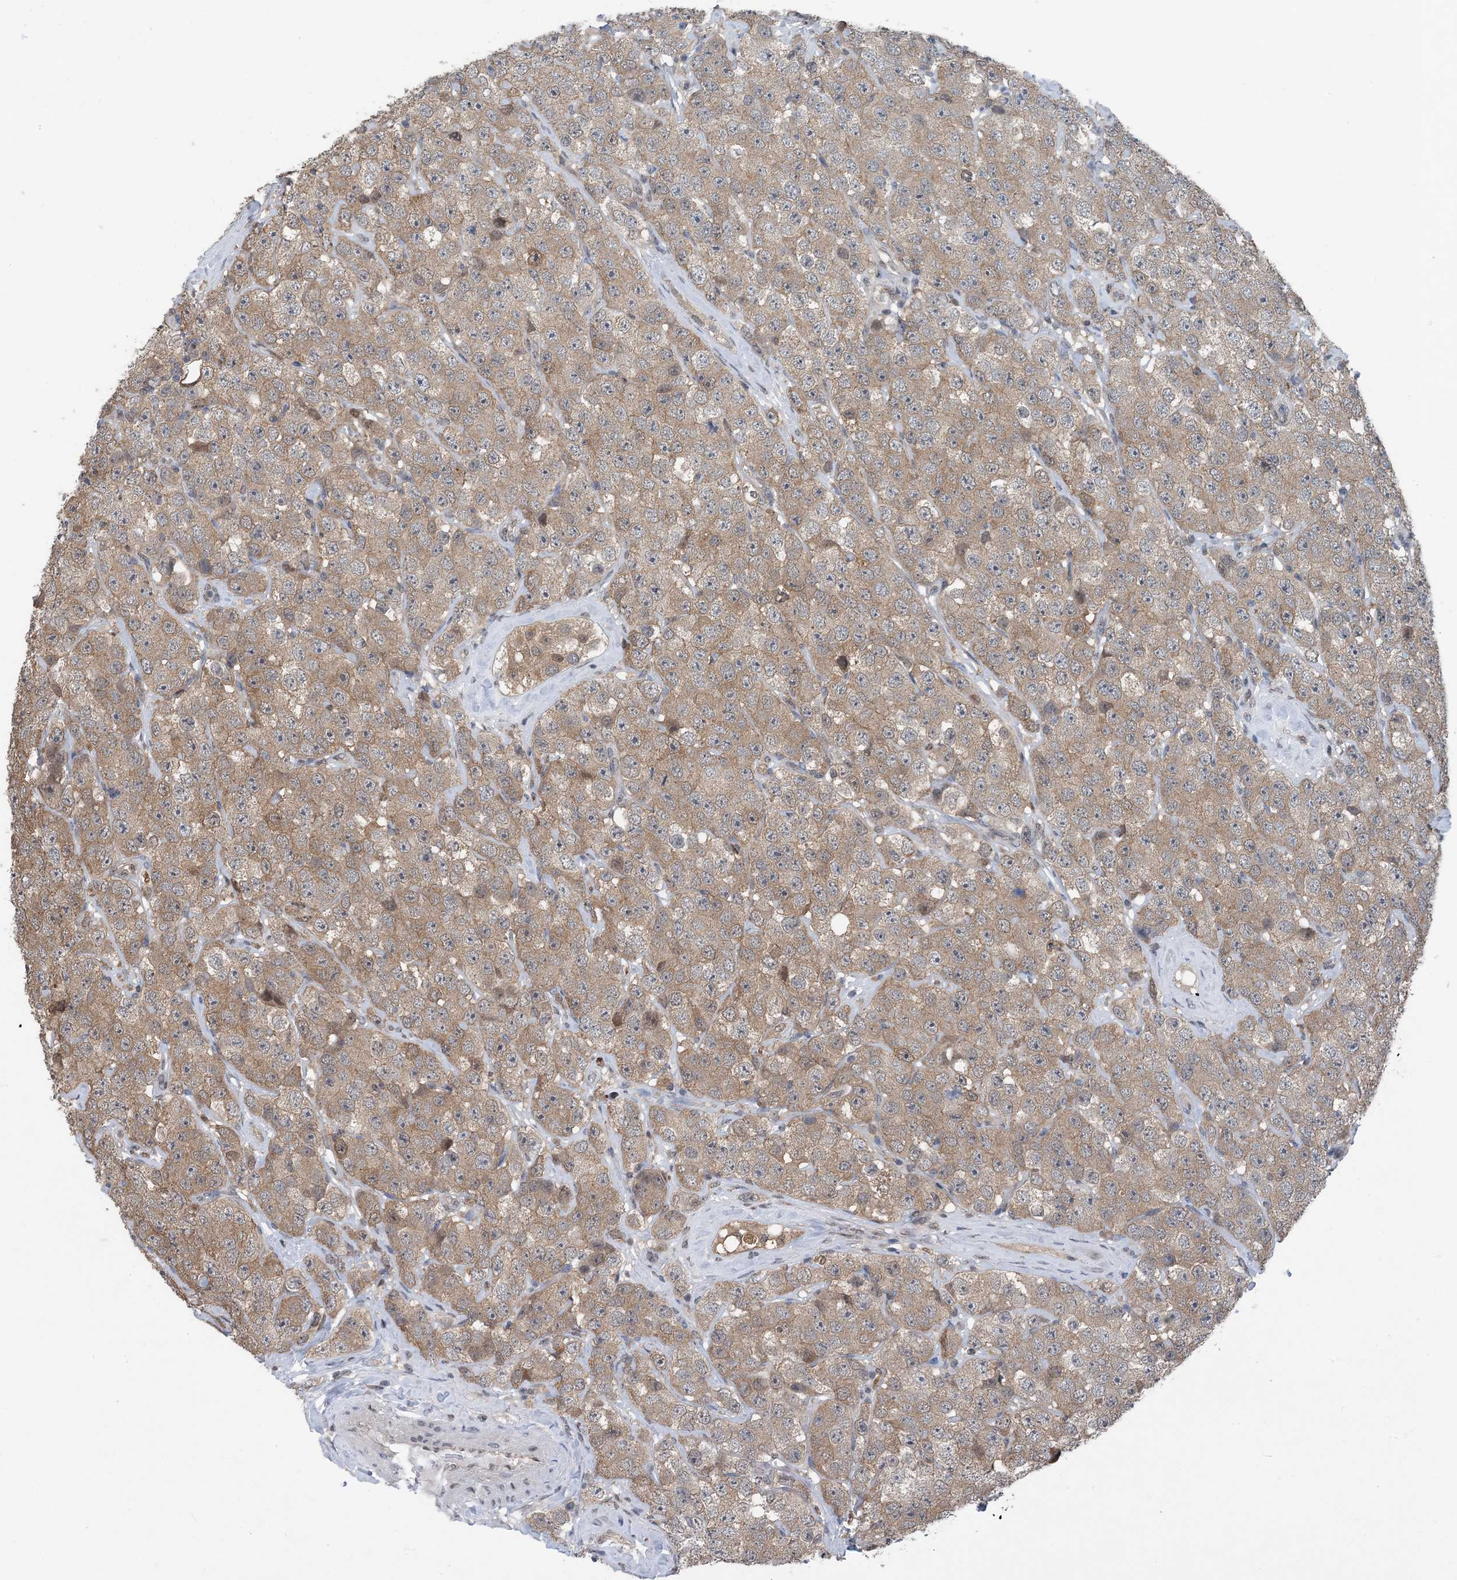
{"staining": {"intensity": "moderate", "quantity": ">75%", "location": "cytoplasmic/membranous"}, "tissue": "testis cancer", "cell_type": "Tumor cells", "image_type": "cancer", "snomed": [{"axis": "morphology", "description": "Seminoma, NOS"}, {"axis": "topography", "description": "Testis"}], "caption": "Immunohistochemistry histopathology image of neoplastic tissue: testis seminoma stained using IHC shows medium levels of moderate protein expression localized specifically in the cytoplasmic/membranous of tumor cells, appearing as a cytoplasmic/membranous brown color.", "gene": "HIKESHI", "patient": {"sex": "male", "age": 28}}